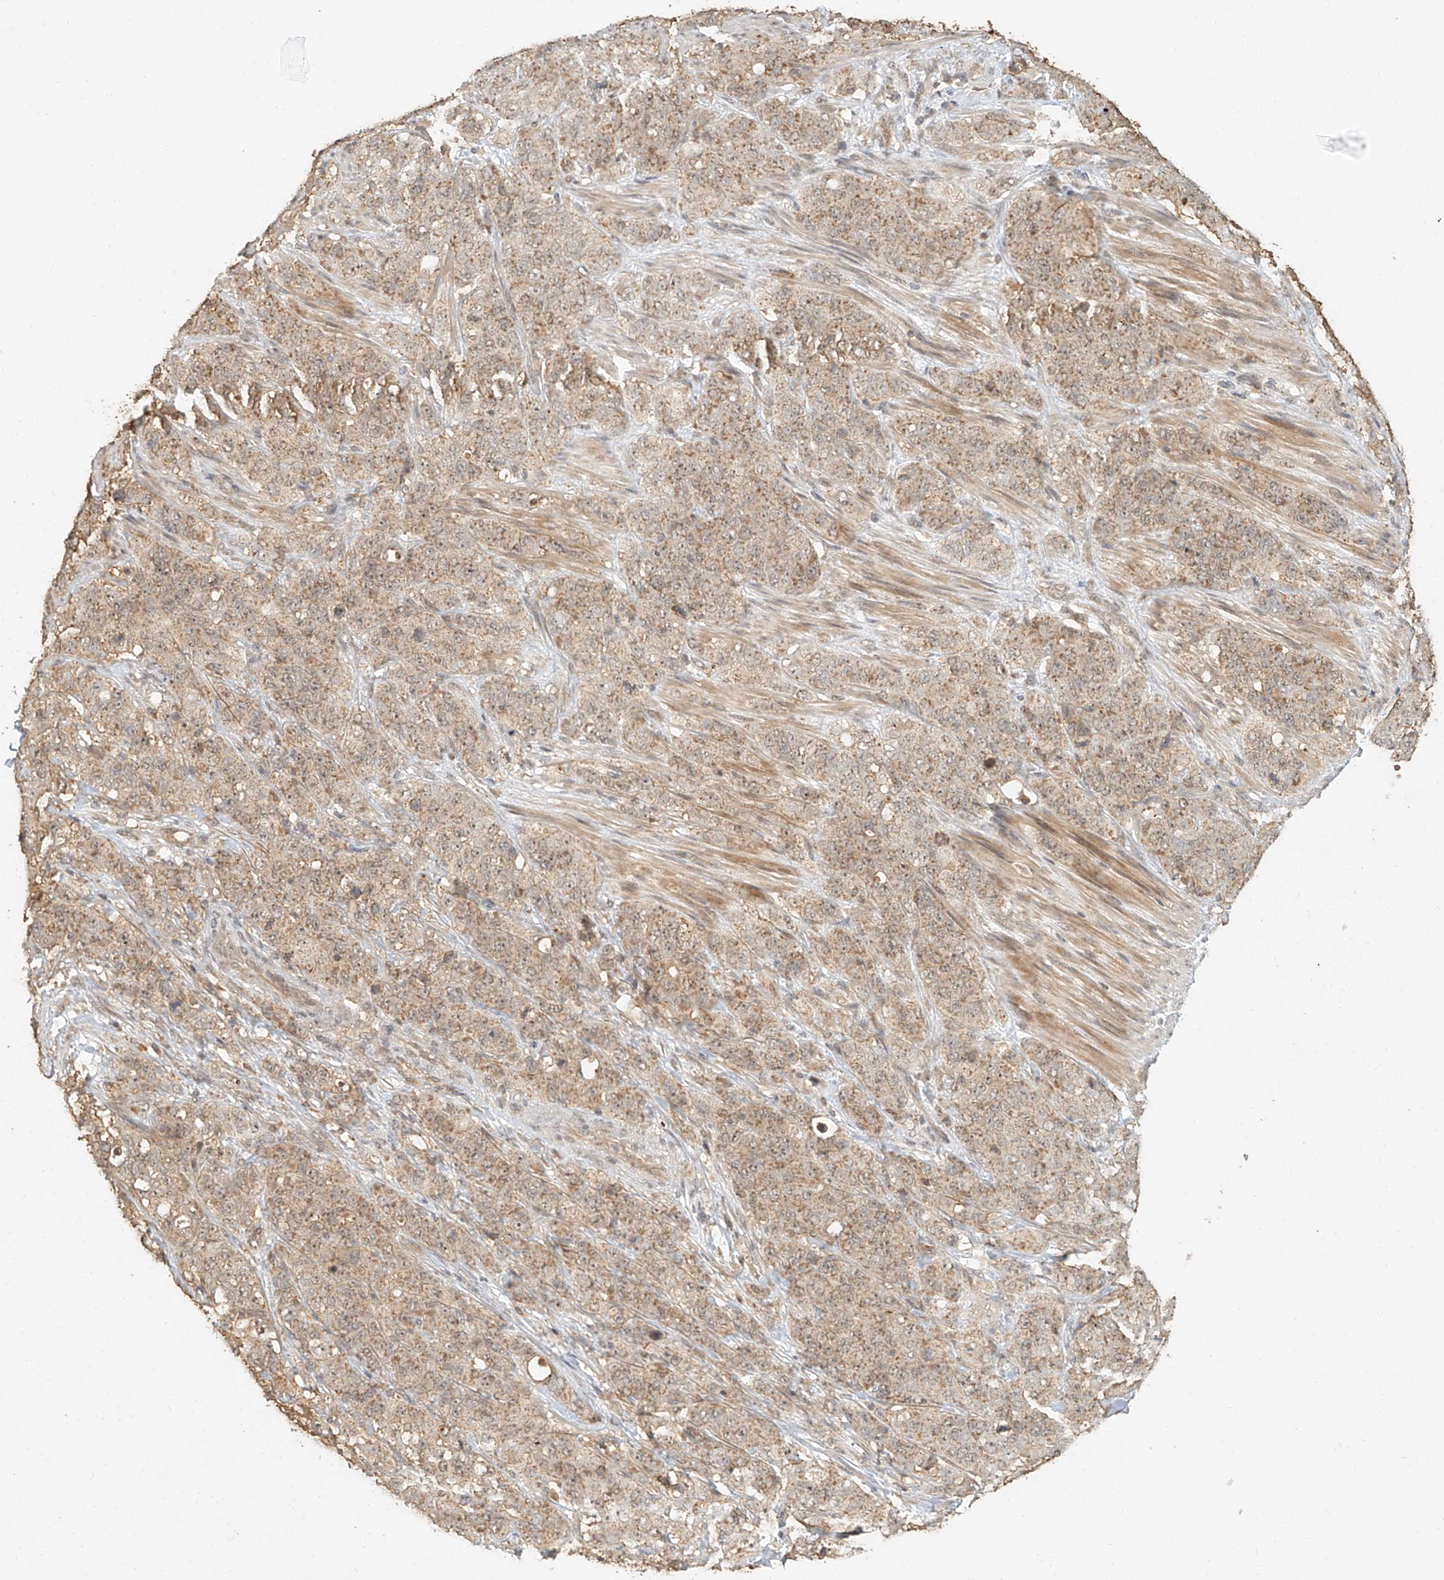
{"staining": {"intensity": "moderate", "quantity": ">75%", "location": "cytoplasmic/membranous"}, "tissue": "stomach cancer", "cell_type": "Tumor cells", "image_type": "cancer", "snomed": [{"axis": "morphology", "description": "Adenocarcinoma, NOS"}, {"axis": "topography", "description": "Stomach"}], "caption": "Immunohistochemistry (DAB) staining of human stomach cancer displays moderate cytoplasmic/membranous protein staining in about >75% of tumor cells.", "gene": "CXorf58", "patient": {"sex": "male", "age": 48}}